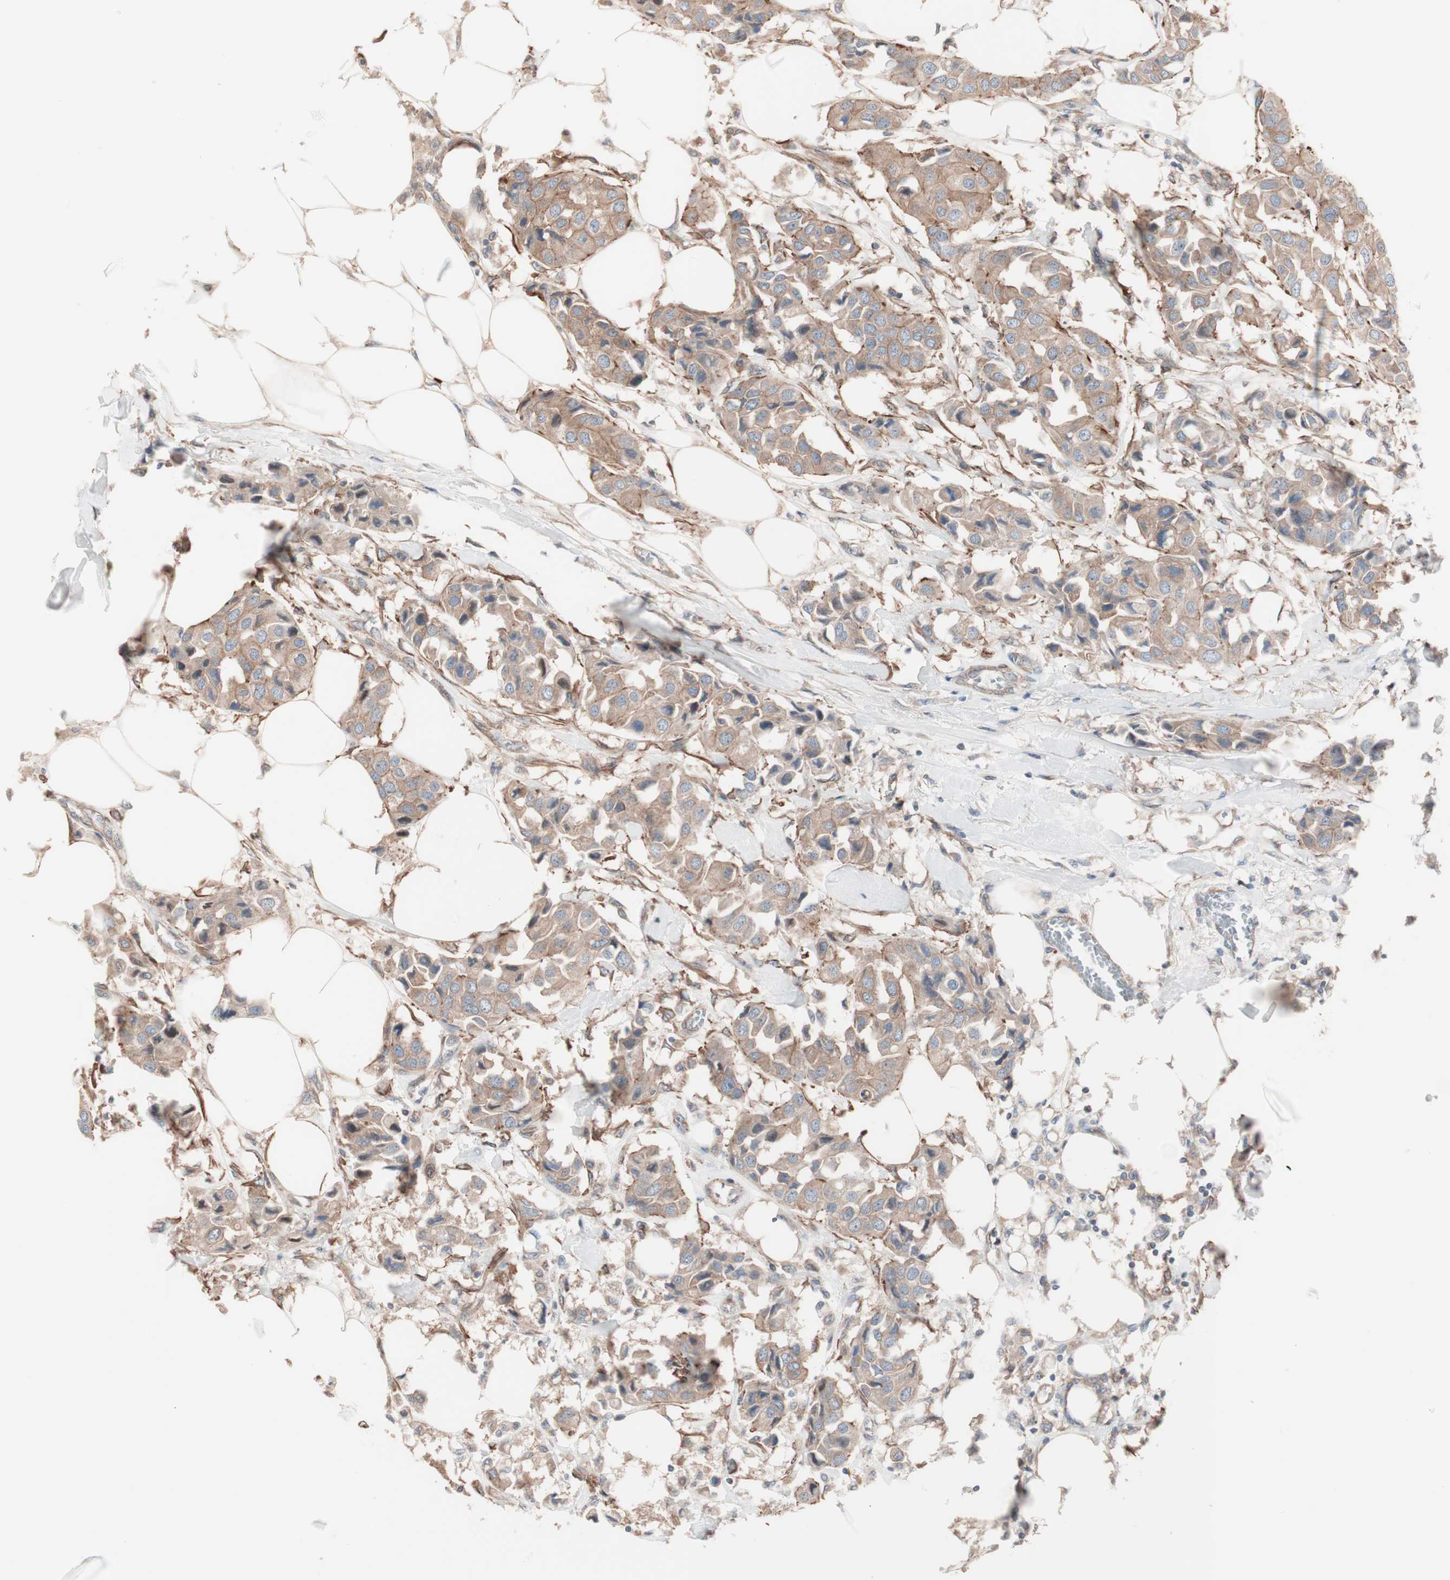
{"staining": {"intensity": "moderate", "quantity": ">75%", "location": "cytoplasmic/membranous"}, "tissue": "breast cancer", "cell_type": "Tumor cells", "image_type": "cancer", "snomed": [{"axis": "morphology", "description": "Duct carcinoma"}, {"axis": "topography", "description": "Breast"}], "caption": "Breast intraductal carcinoma stained with a protein marker displays moderate staining in tumor cells.", "gene": "ALG5", "patient": {"sex": "female", "age": 80}}